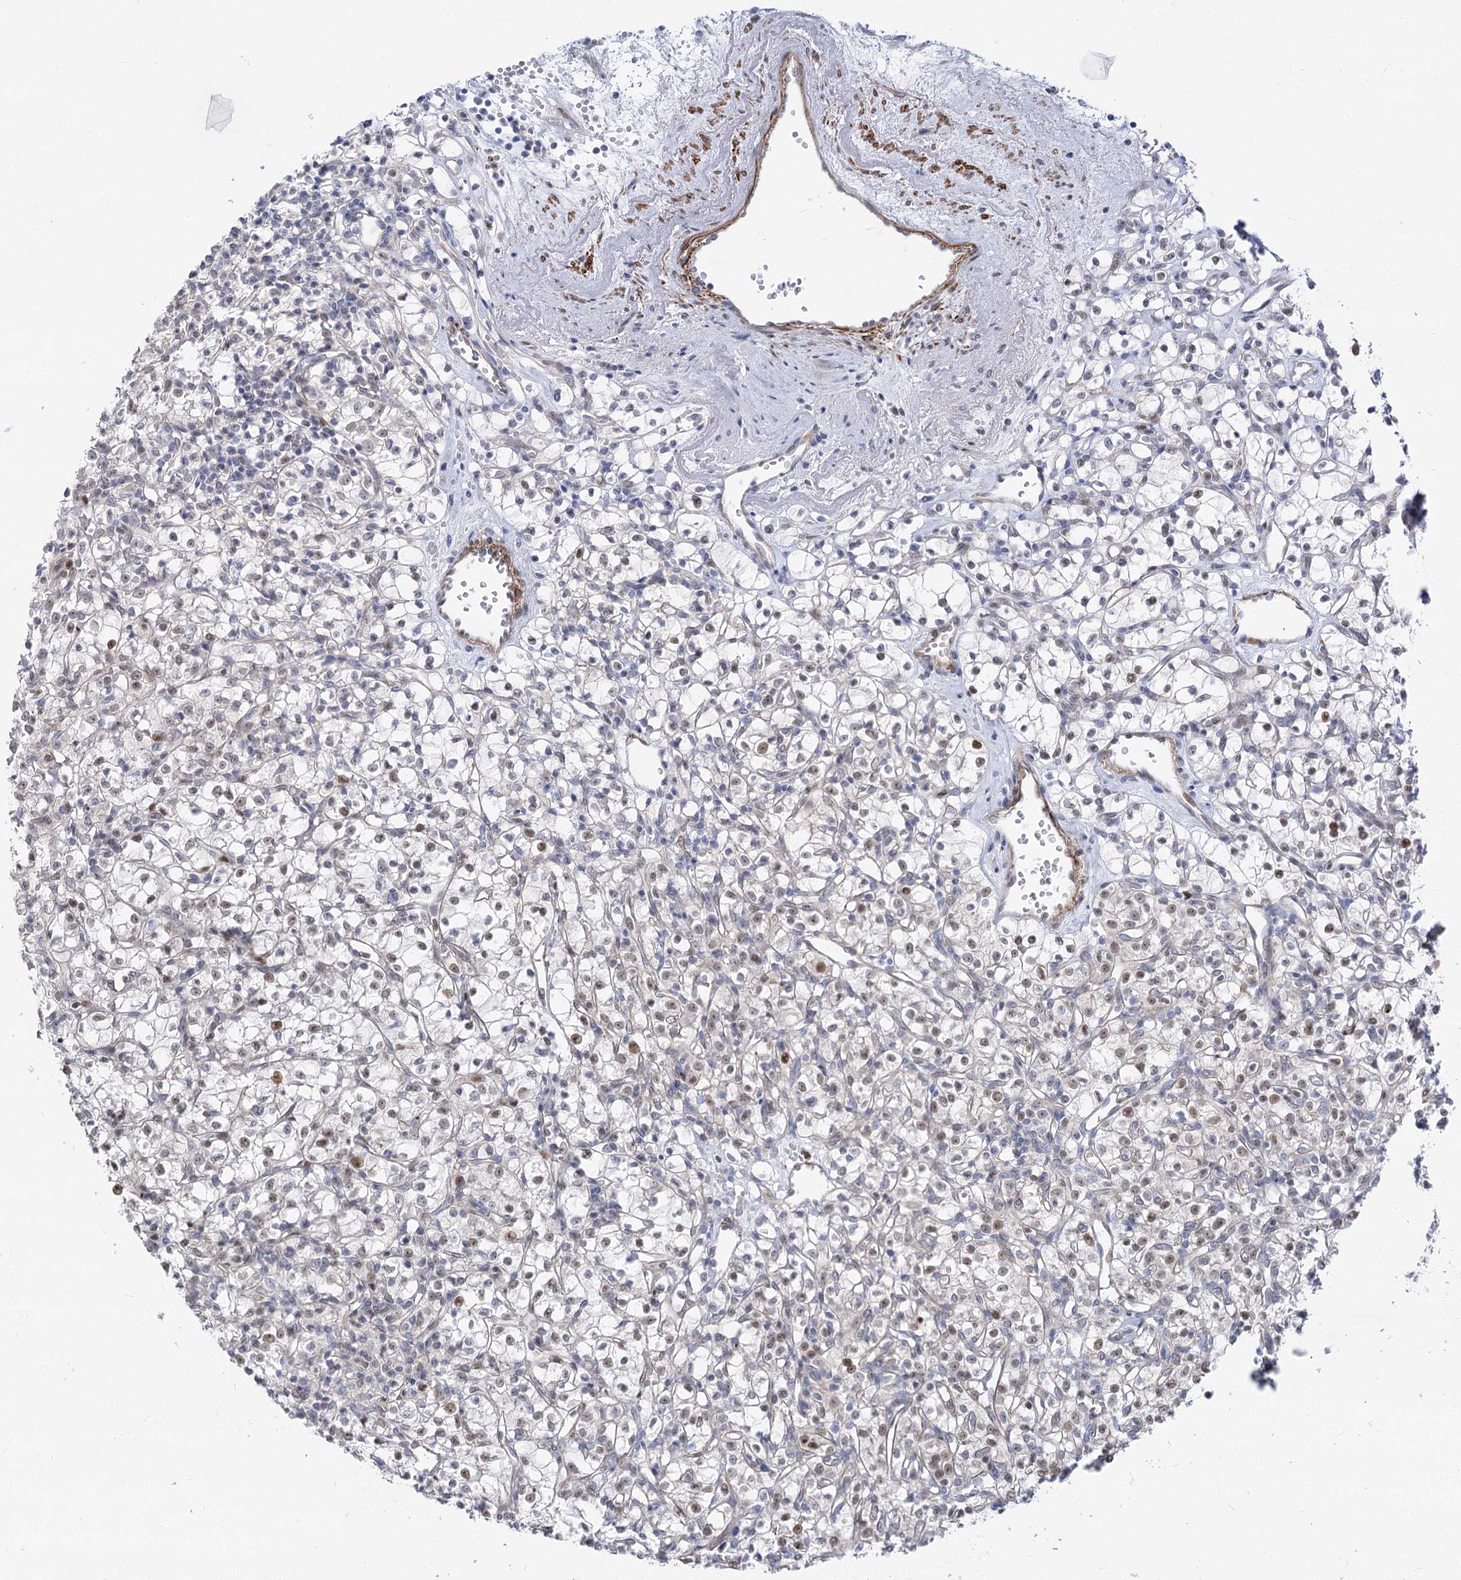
{"staining": {"intensity": "moderate", "quantity": "<25%", "location": "nuclear"}, "tissue": "renal cancer", "cell_type": "Tumor cells", "image_type": "cancer", "snomed": [{"axis": "morphology", "description": "Adenocarcinoma, NOS"}, {"axis": "topography", "description": "Kidney"}], "caption": "Brown immunohistochemical staining in renal cancer (adenocarcinoma) shows moderate nuclear positivity in about <25% of tumor cells.", "gene": "ARSI", "patient": {"sex": "female", "age": 59}}